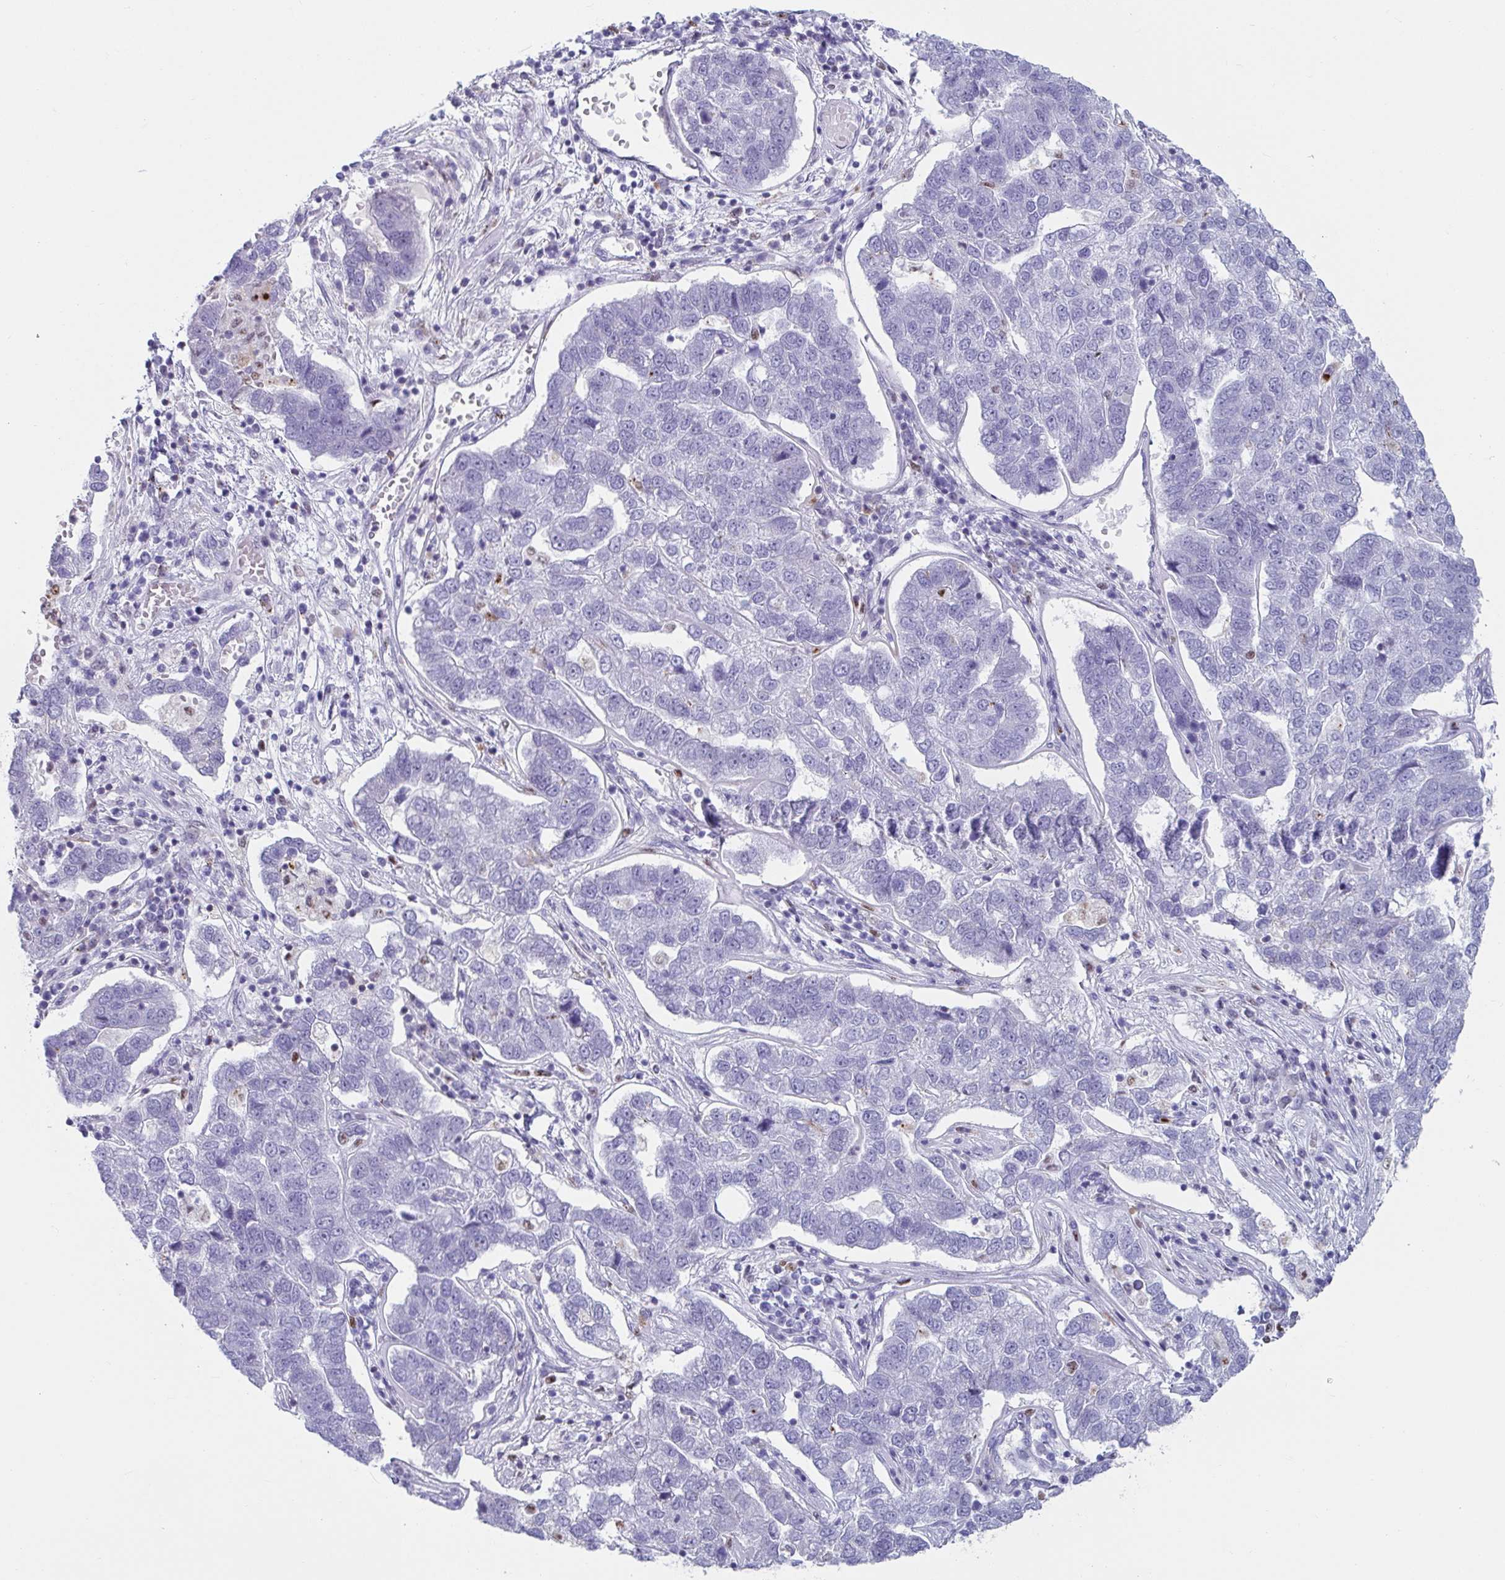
{"staining": {"intensity": "negative", "quantity": "none", "location": "none"}, "tissue": "pancreatic cancer", "cell_type": "Tumor cells", "image_type": "cancer", "snomed": [{"axis": "morphology", "description": "Adenocarcinoma, NOS"}, {"axis": "topography", "description": "Pancreas"}], "caption": "A photomicrograph of human adenocarcinoma (pancreatic) is negative for staining in tumor cells.", "gene": "ZNF586", "patient": {"sex": "female", "age": 61}}